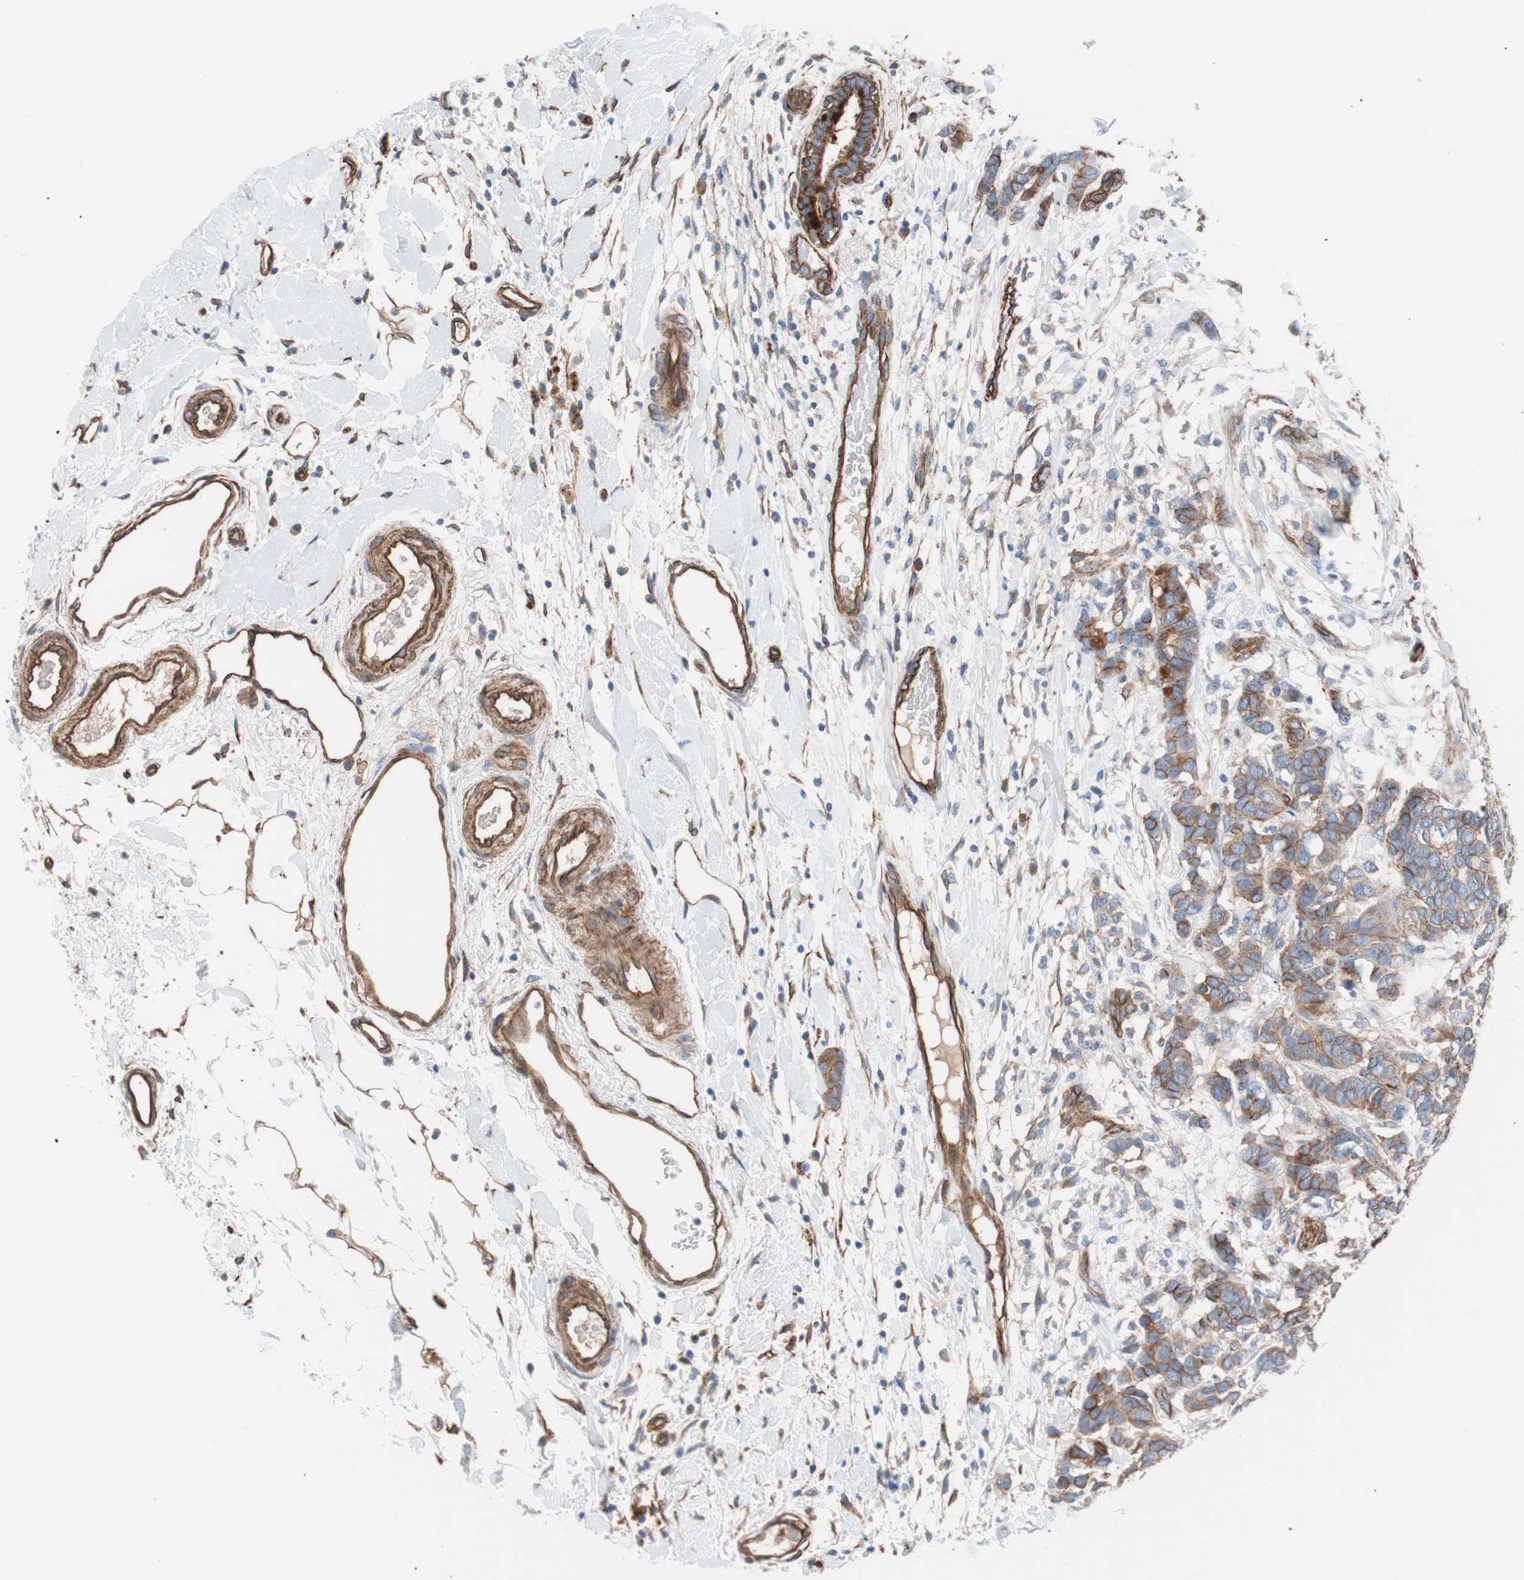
{"staining": {"intensity": "weak", "quantity": ">75%", "location": "cytoplasmic/membranous"}, "tissue": "breast cancer", "cell_type": "Tumor cells", "image_type": "cancer", "snomed": [{"axis": "morphology", "description": "Duct carcinoma"}, {"axis": "topography", "description": "Breast"}], "caption": "Protein expression analysis of human breast cancer reveals weak cytoplasmic/membranous positivity in about >75% of tumor cells.", "gene": "SPINT1", "patient": {"sex": "female", "age": 87}}